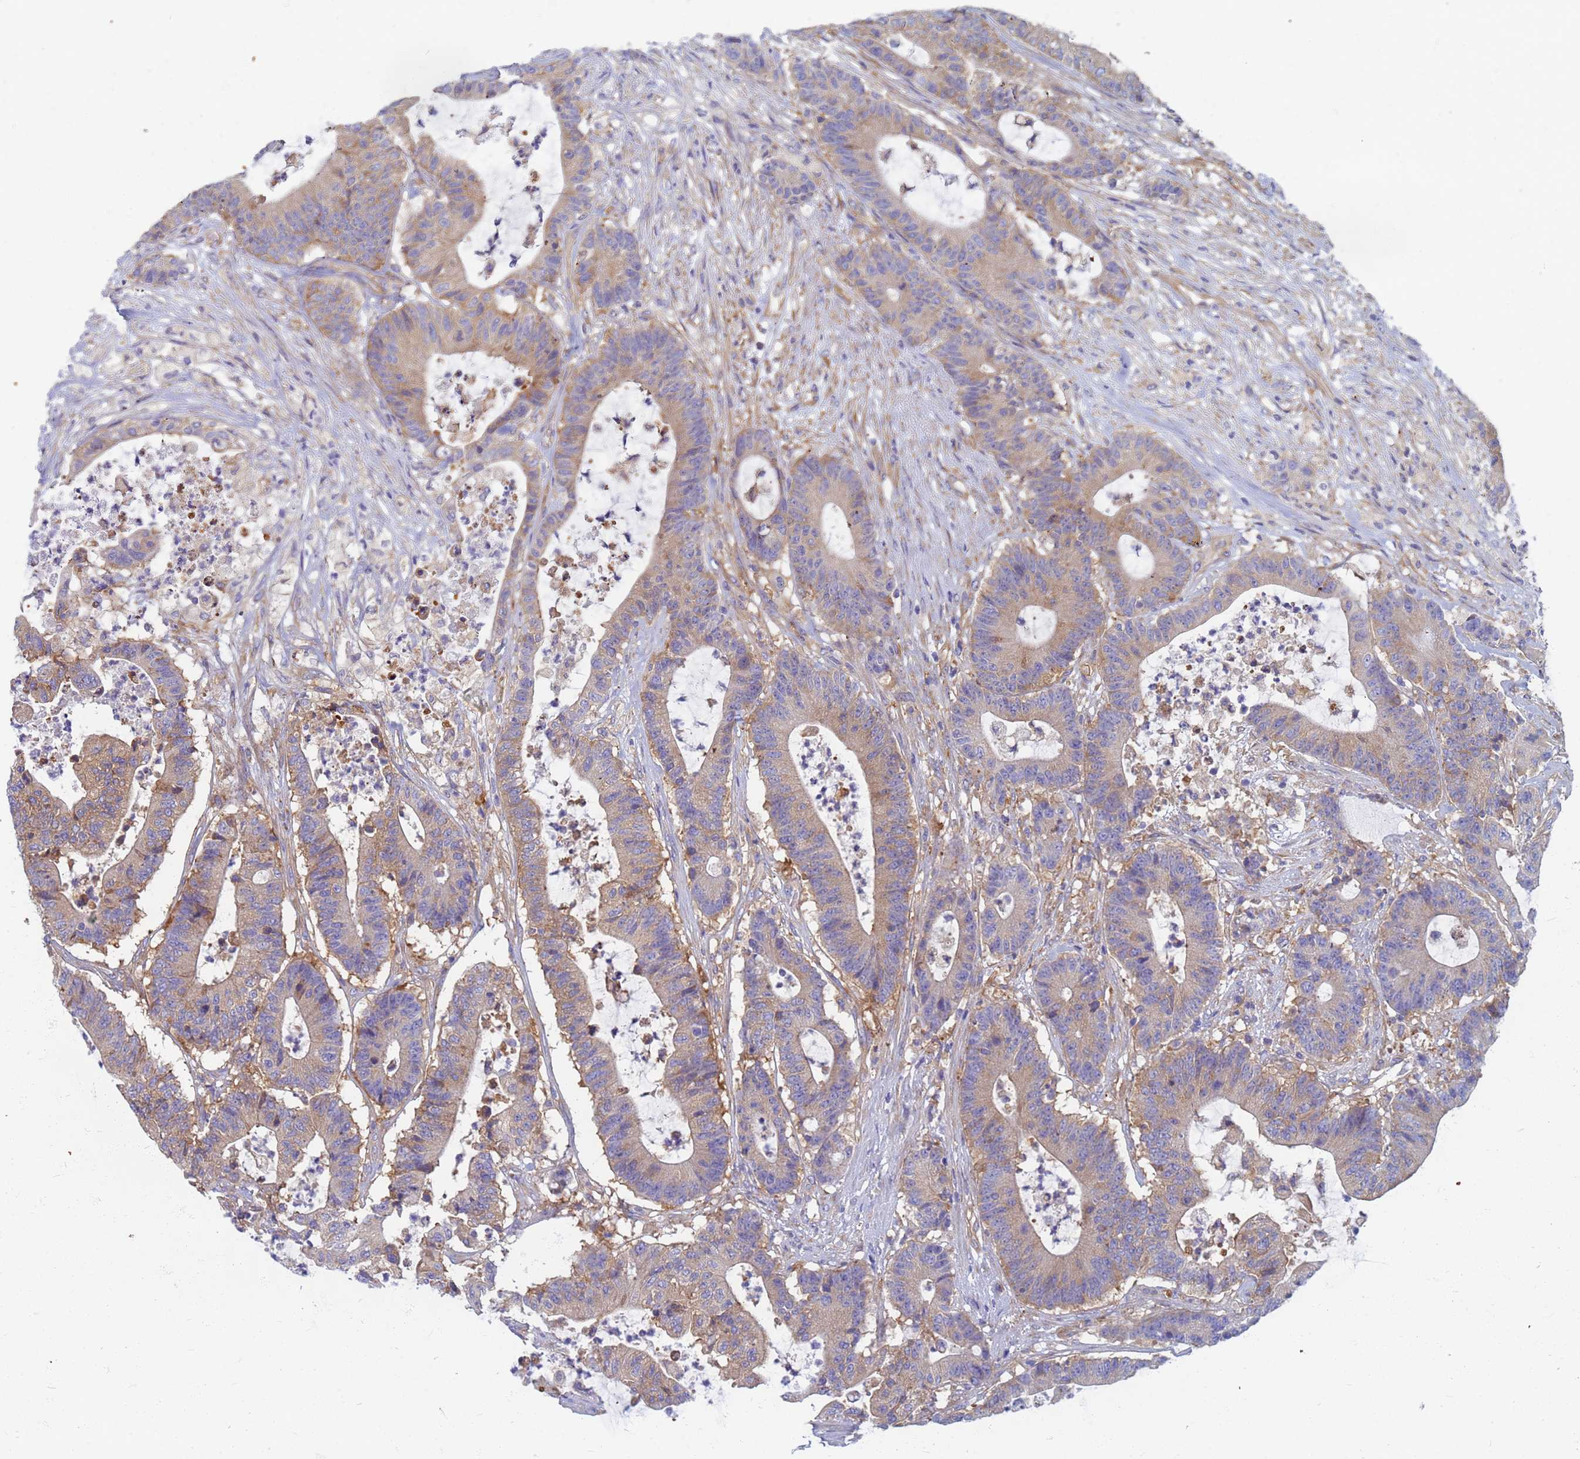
{"staining": {"intensity": "weak", "quantity": "25%-75%", "location": "cytoplasmic/membranous"}, "tissue": "colorectal cancer", "cell_type": "Tumor cells", "image_type": "cancer", "snomed": [{"axis": "morphology", "description": "Adenocarcinoma, NOS"}, {"axis": "topography", "description": "Colon"}], "caption": "About 25%-75% of tumor cells in colorectal cancer display weak cytoplasmic/membranous protein expression as visualized by brown immunohistochemical staining.", "gene": "EEA1", "patient": {"sex": "female", "age": 84}}